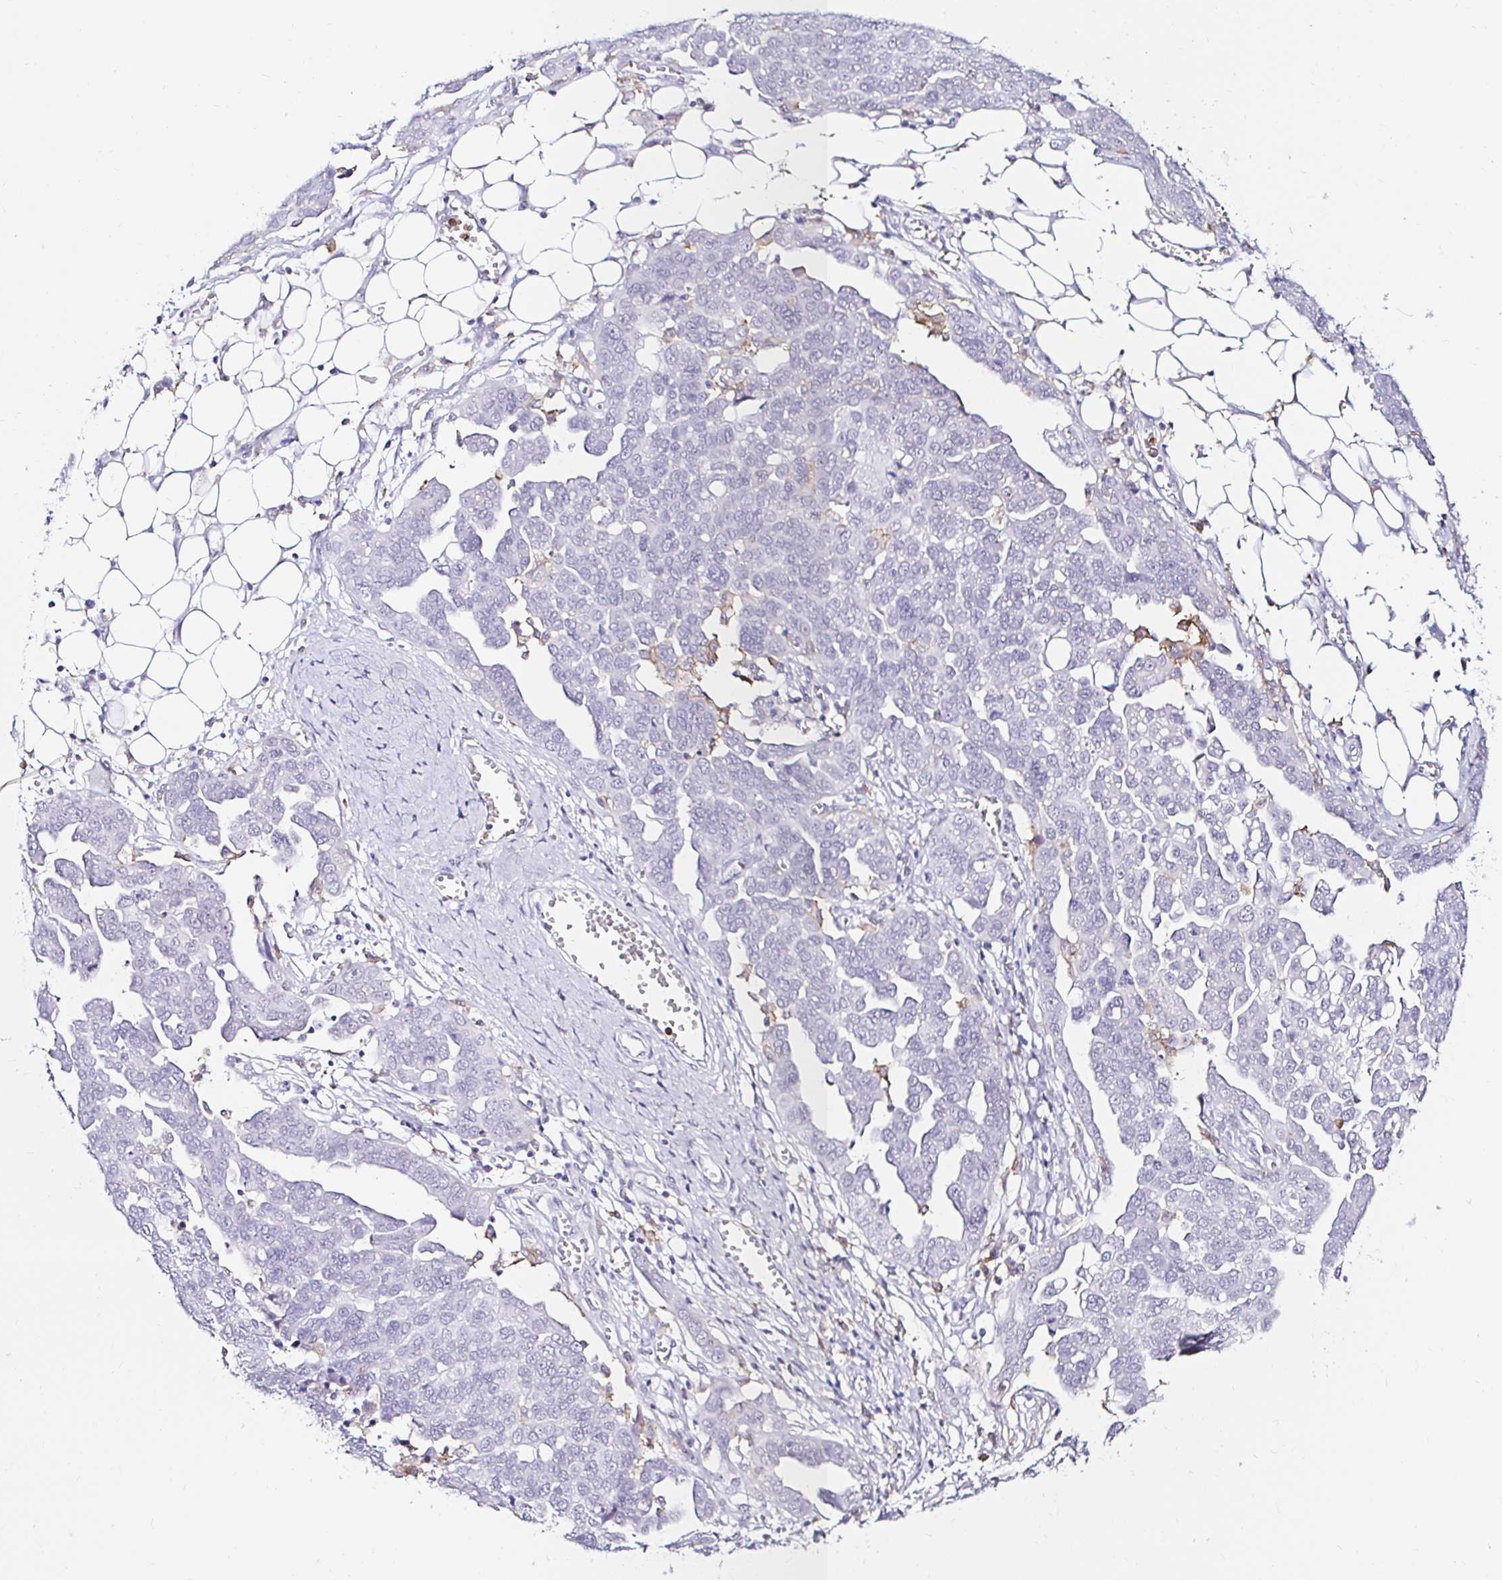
{"staining": {"intensity": "negative", "quantity": "none", "location": "none"}, "tissue": "ovarian cancer", "cell_type": "Tumor cells", "image_type": "cancer", "snomed": [{"axis": "morphology", "description": "Cystadenocarcinoma, serous, NOS"}, {"axis": "topography", "description": "Ovary"}], "caption": "An immunohistochemistry (IHC) micrograph of ovarian cancer is shown. There is no staining in tumor cells of ovarian cancer.", "gene": "CYBB", "patient": {"sex": "female", "age": 59}}